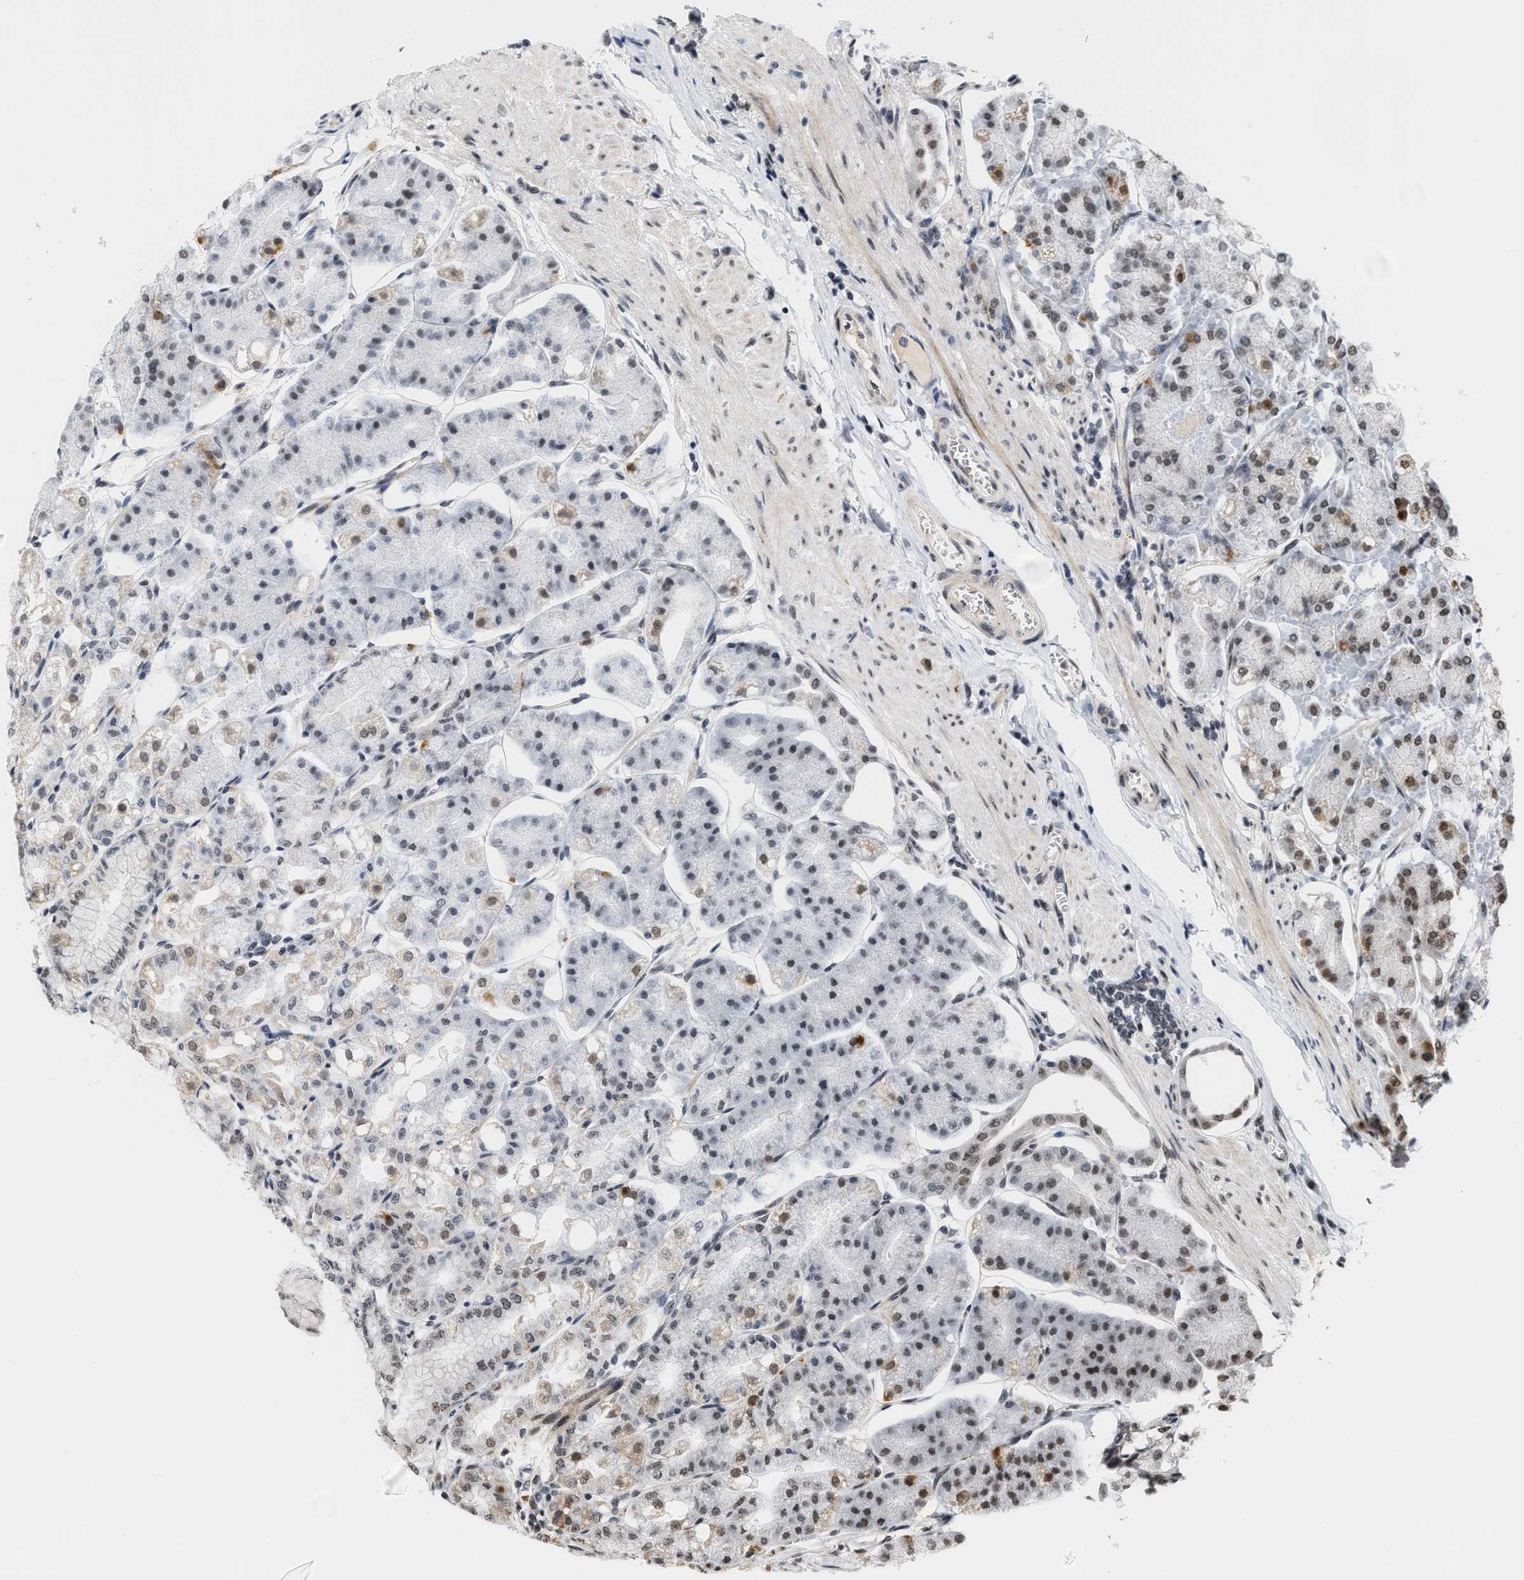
{"staining": {"intensity": "weak", "quantity": ">75%", "location": "nuclear"}, "tissue": "stomach", "cell_type": "Glandular cells", "image_type": "normal", "snomed": [{"axis": "morphology", "description": "Normal tissue, NOS"}, {"axis": "topography", "description": "Stomach, lower"}], "caption": "Glandular cells display weak nuclear expression in approximately >75% of cells in unremarkable stomach. Using DAB (3,3'-diaminobenzidine) (brown) and hematoxylin (blue) stains, captured at high magnification using brightfield microscopy.", "gene": "ANKRD6", "patient": {"sex": "male", "age": 71}}